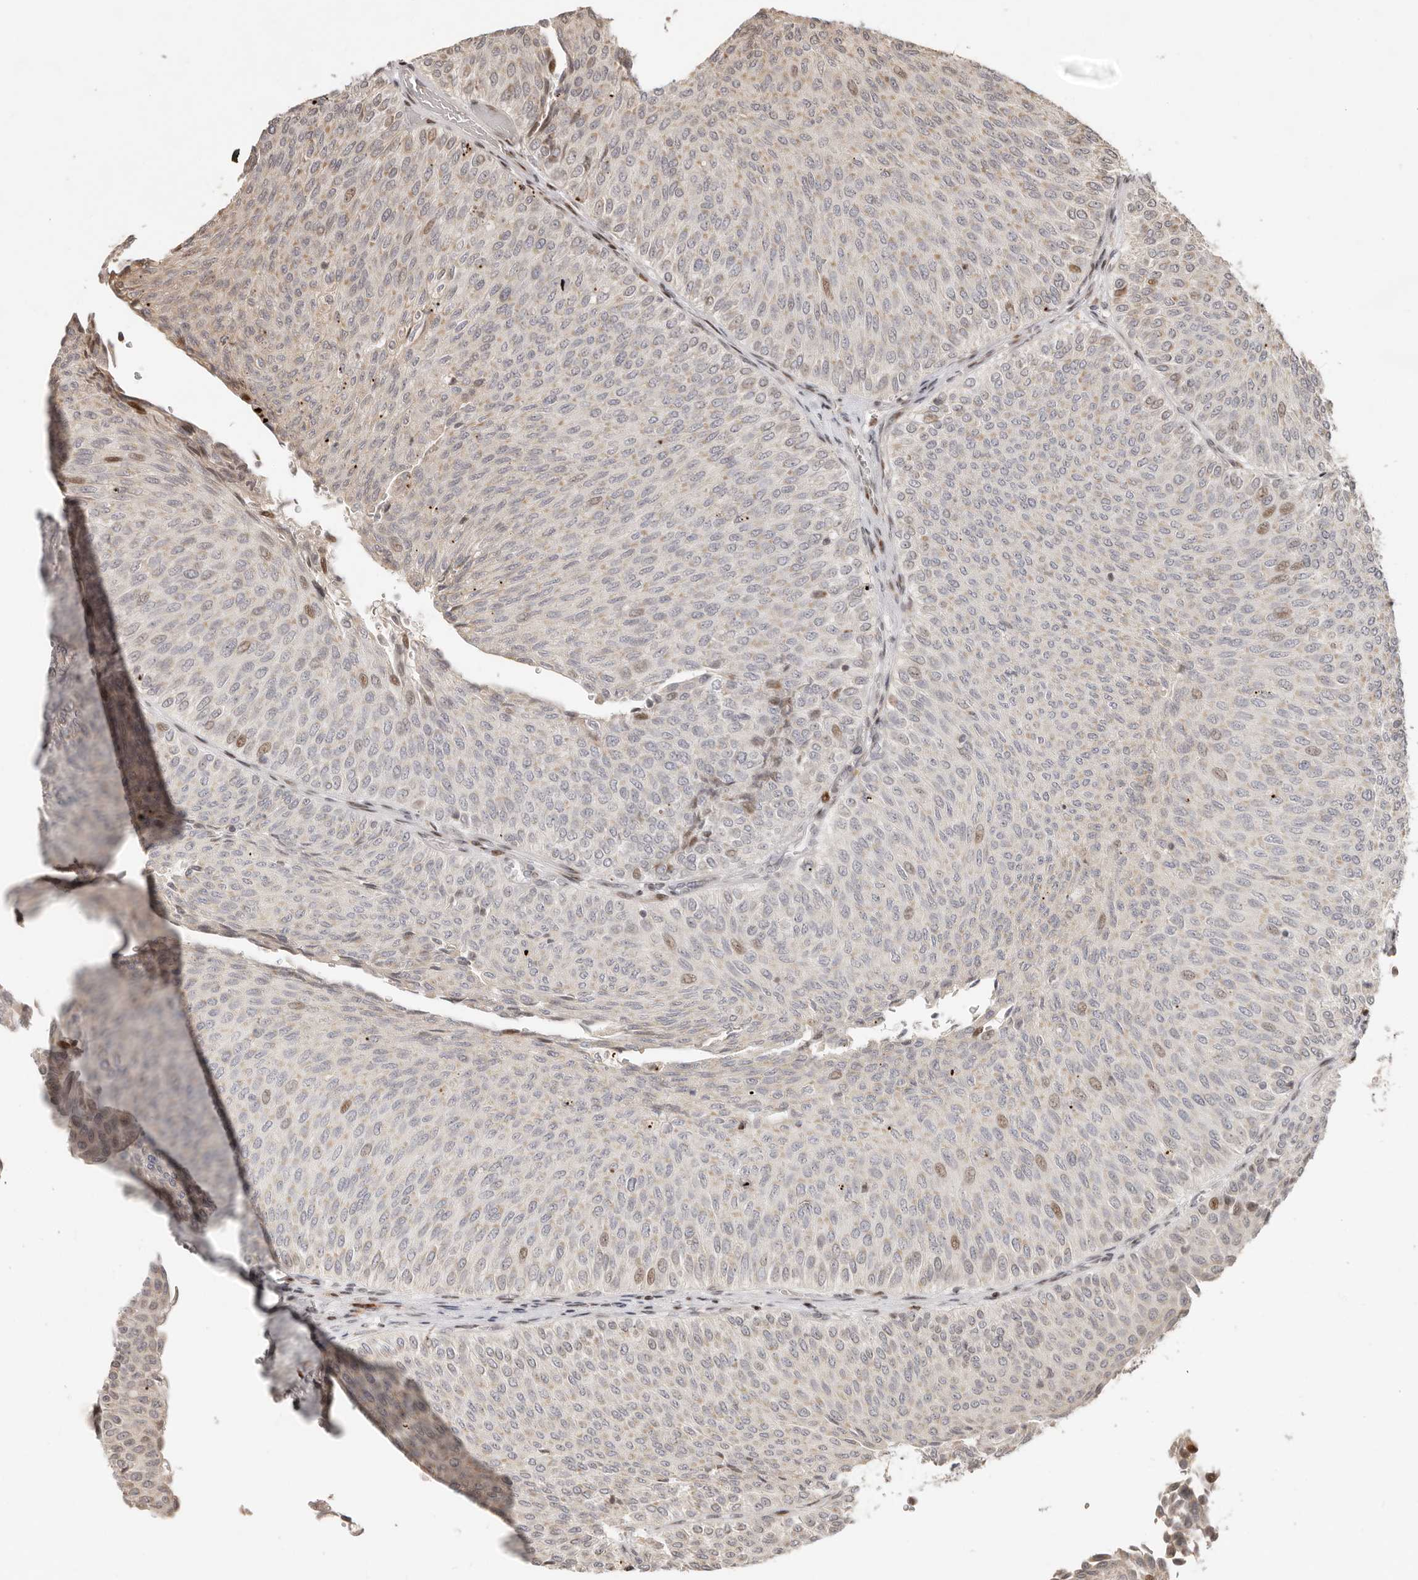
{"staining": {"intensity": "strong", "quantity": "<25%", "location": "nuclear"}, "tissue": "urothelial cancer", "cell_type": "Tumor cells", "image_type": "cancer", "snomed": [{"axis": "morphology", "description": "Urothelial carcinoma, Low grade"}, {"axis": "topography", "description": "Urinary bladder"}], "caption": "DAB (3,3'-diaminobenzidine) immunohistochemical staining of urothelial carcinoma (low-grade) shows strong nuclear protein positivity in about <25% of tumor cells.", "gene": "TRIM4", "patient": {"sex": "male", "age": 78}}